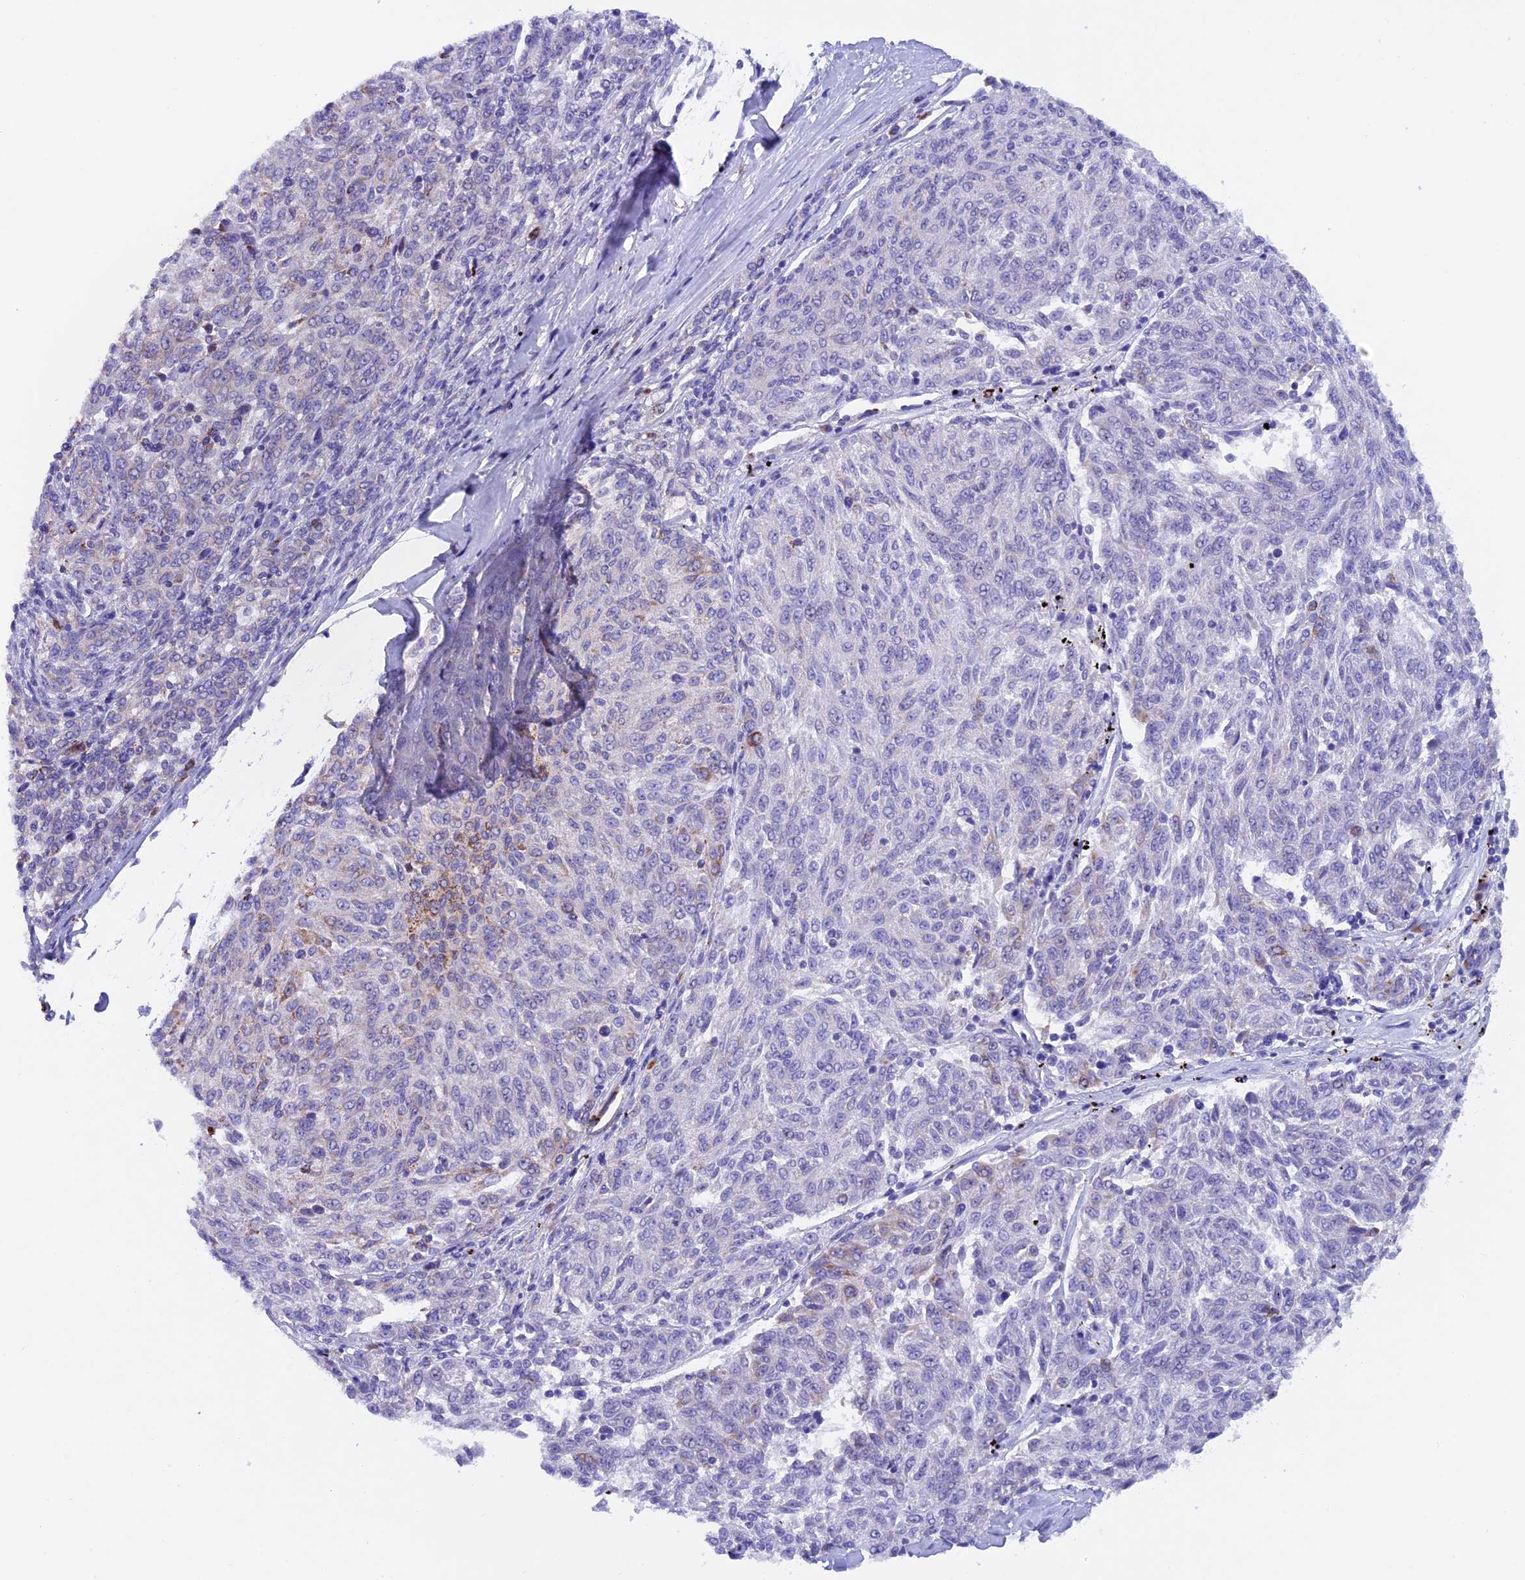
{"staining": {"intensity": "negative", "quantity": "none", "location": "none"}, "tissue": "melanoma", "cell_type": "Tumor cells", "image_type": "cancer", "snomed": [{"axis": "morphology", "description": "Malignant melanoma, NOS"}, {"axis": "topography", "description": "Skin"}], "caption": "Immunohistochemistry (IHC) micrograph of neoplastic tissue: human melanoma stained with DAB (3,3'-diaminobenzidine) shows no significant protein staining in tumor cells.", "gene": "SLC8B1", "patient": {"sex": "female", "age": 72}}